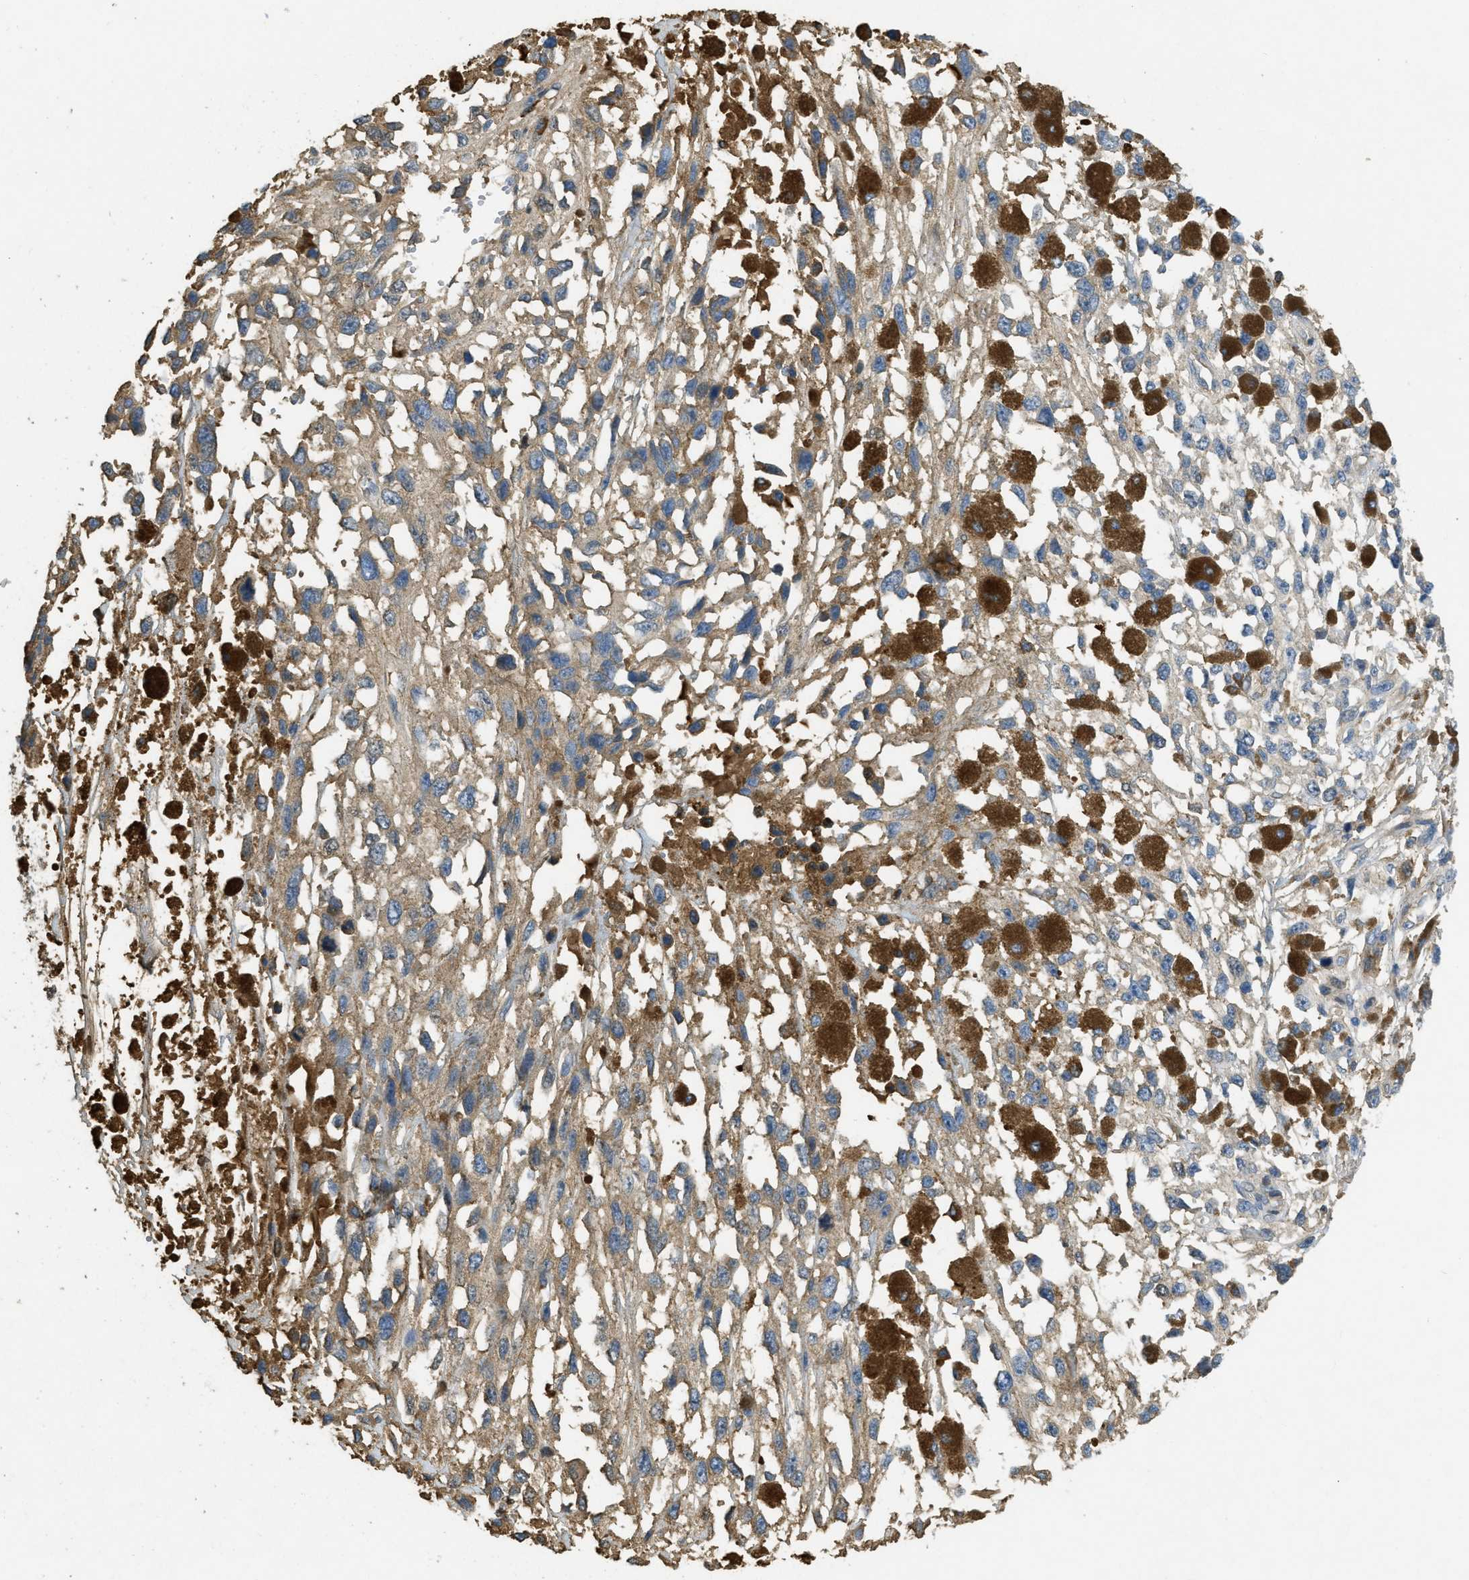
{"staining": {"intensity": "moderate", "quantity": ">75%", "location": "cytoplasmic/membranous"}, "tissue": "melanoma", "cell_type": "Tumor cells", "image_type": "cancer", "snomed": [{"axis": "morphology", "description": "Malignant melanoma, Metastatic site"}, {"axis": "topography", "description": "Lymph node"}], "caption": "Tumor cells exhibit medium levels of moderate cytoplasmic/membranous positivity in about >75% of cells in human melanoma. Ihc stains the protein in brown and the nuclei are stained blue.", "gene": "PRTN3", "patient": {"sex": "male", "age": 59}}